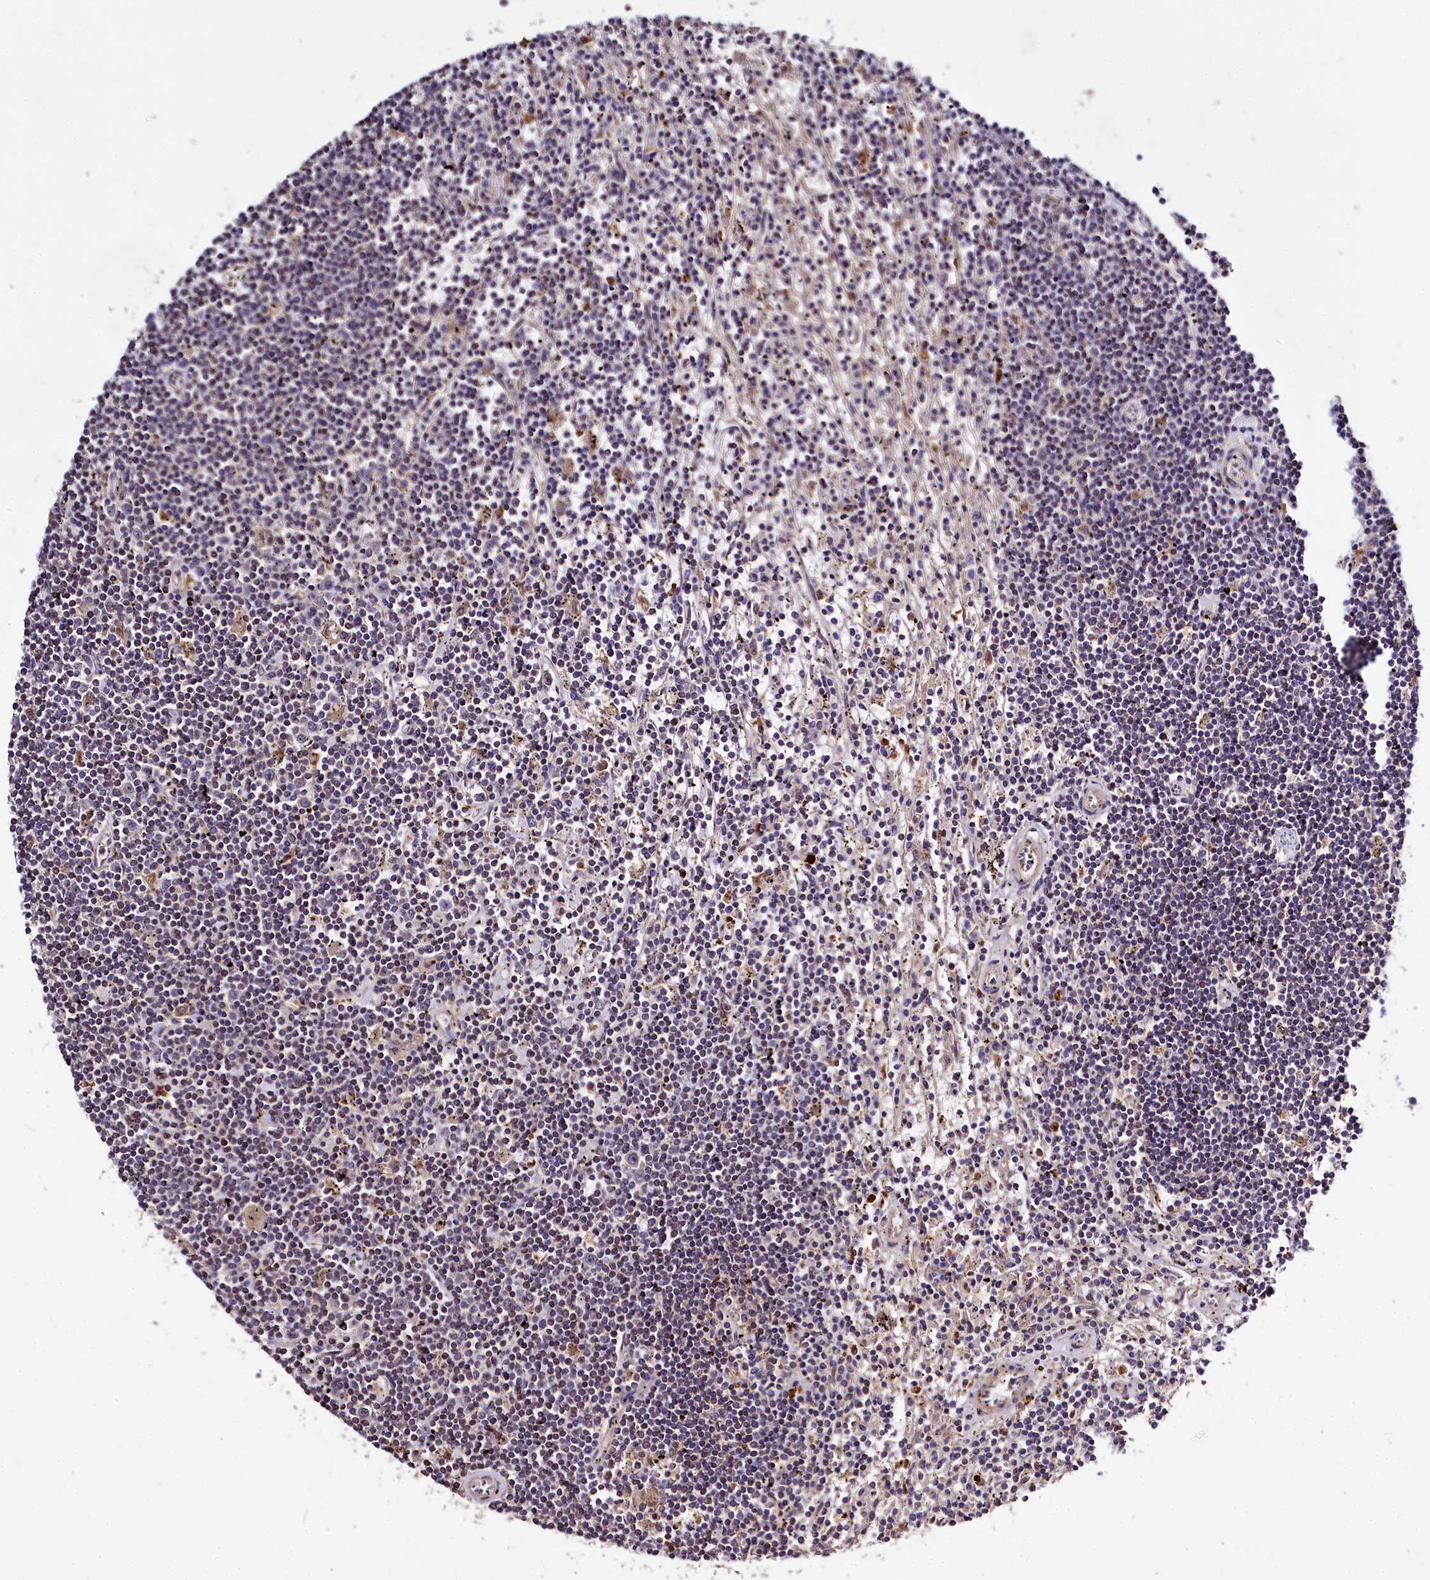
{"staining": {"intensity": "negative", "quantity": "none", "location": "none"}, "tissue": "lymphoma", "cell_type": "Tumor cells", "image_type": "cancer", "snomed": [{"axis": "morphology", "description": "Malignant lymphoma, non-Hodgkin's type, Low grade"}, {"axis": "topography", "description": "Spleen"}], "caption": "High power microscopy histopathology image of an IHC image of malignant lymphoma, non-Hodgkin's type (low-grade), revealing no significant expression in tumor cells.", "gene": "ATG101", "patient": {"sex": "male", "age": 76}}